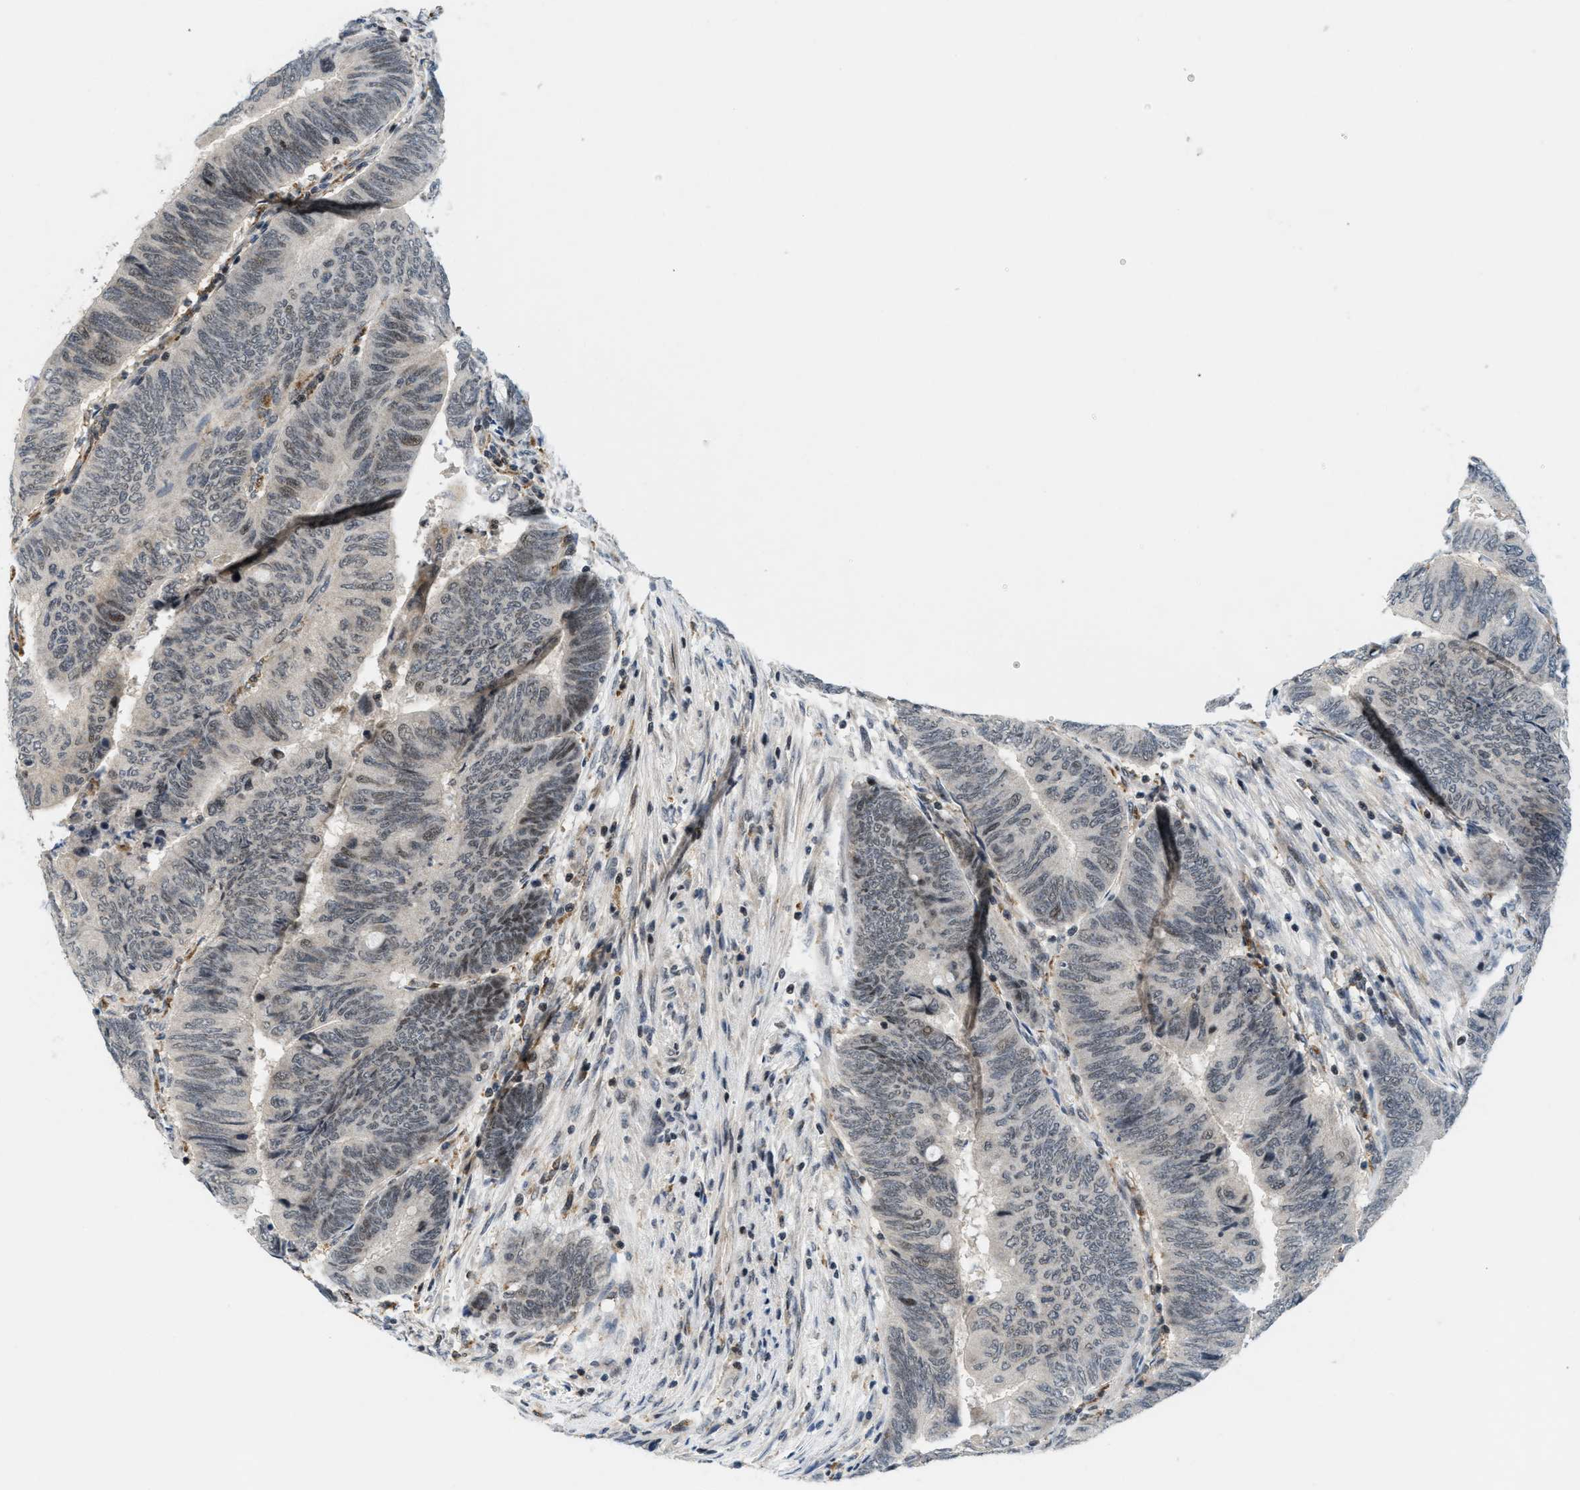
{"staining": {"intensity": "moderate", "quantity": "<25%", "location": "cytoplasmic/membranous"}, "tissue": "colorectal cancer", "cell_type": "Tumor cells", "image_type": "cancer", "snomed": [{"axis": "morphology", "description": "Normal tissue, NOS"}, {"axis": "morphology", "description": "Adenocarcinoma, NOS"}, {"axis": "topography", "description": "Rectum"}, {"axis": "topography", "description": "Peripheral nerve tissue"}], "caption": "IHC of human colorectal cancer reveals low levels of moderate cytoplasmic/membranous expression in about <25% of tumor cells.", "gene": "ING1", "patient": {"sex": "male", "age": 92}}